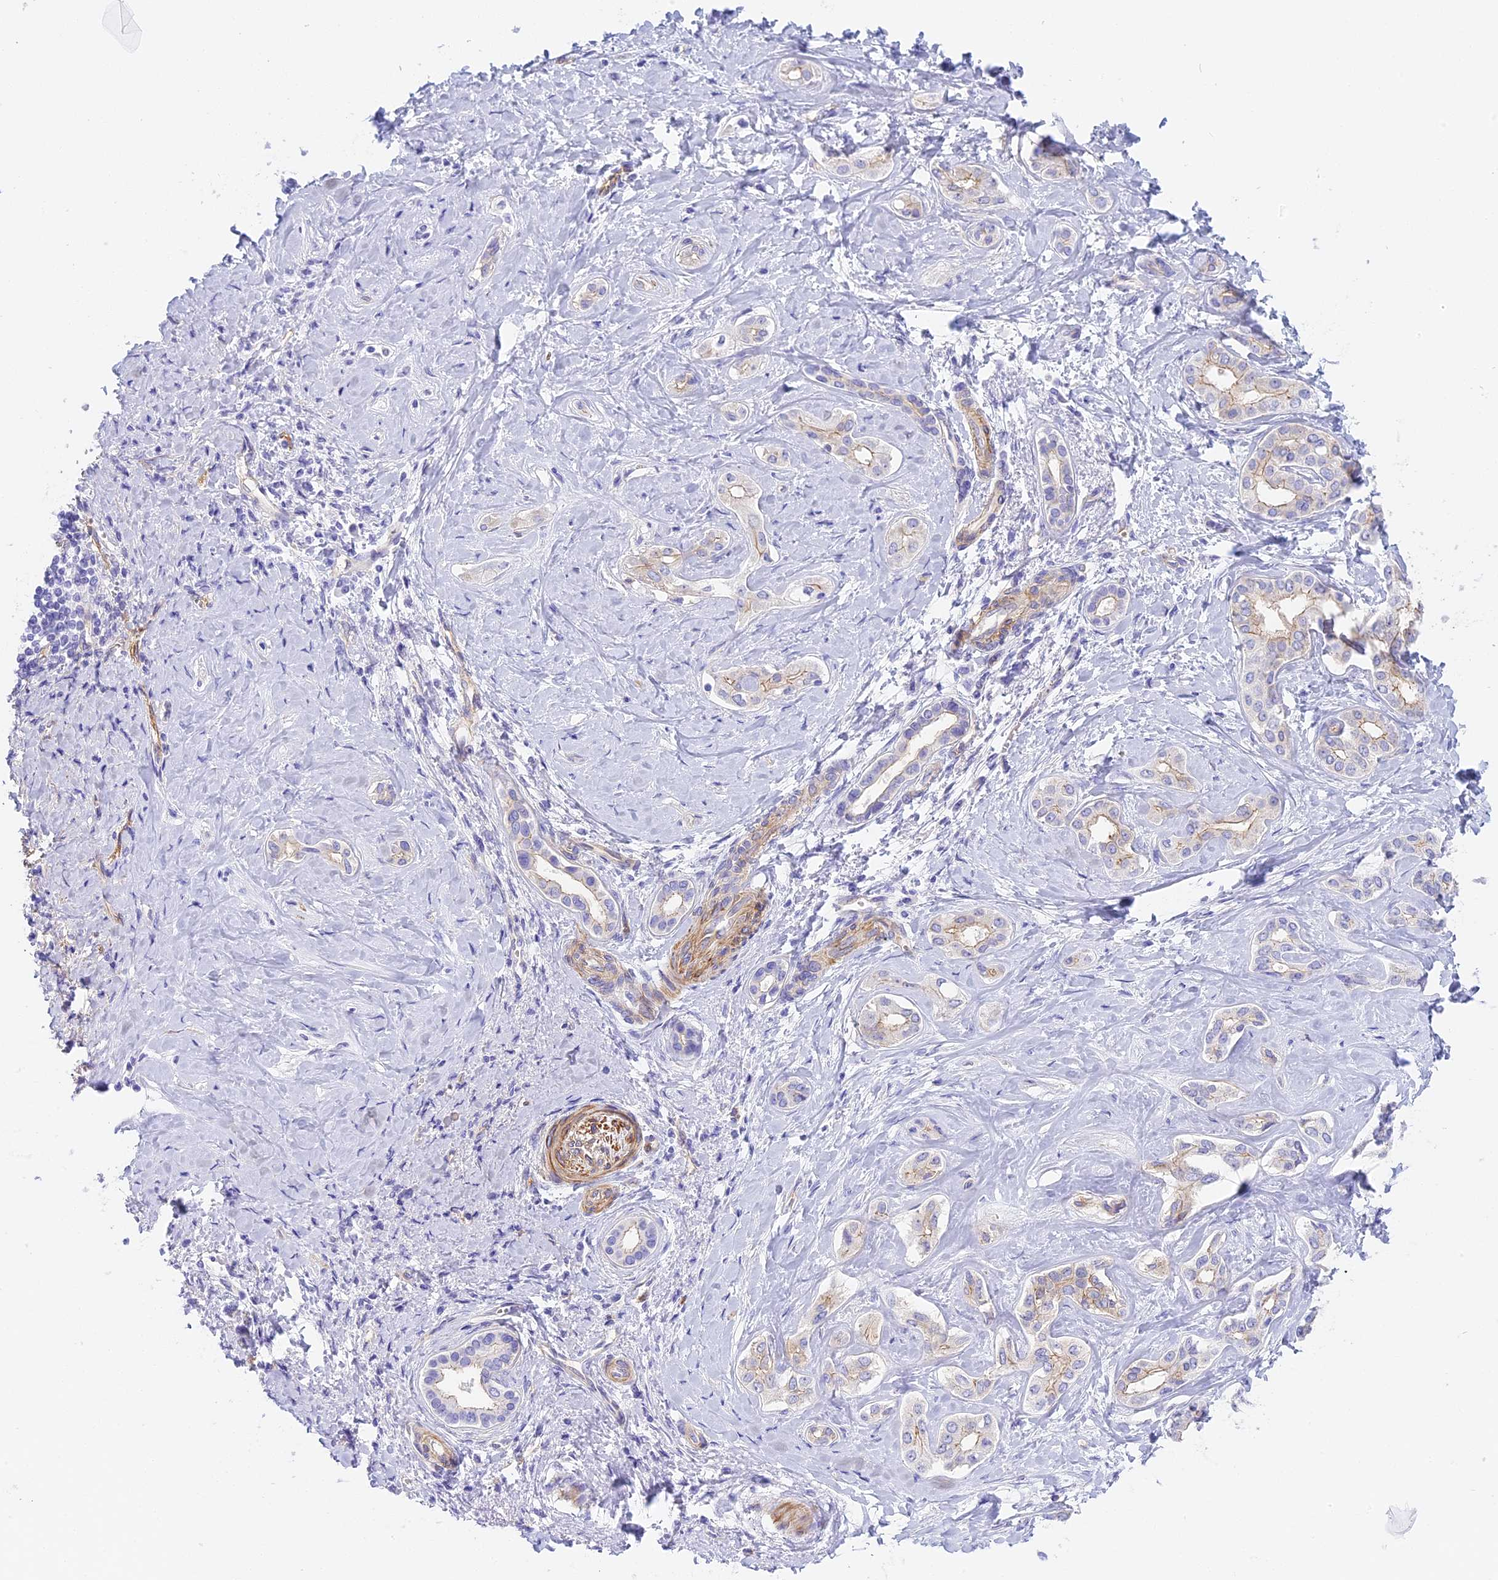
{"staining": {"intensity": "weak", "quantity": "<25%", "location": "cytoplasmic/membranous"}, "tissue": "liver cancer", "cell_type": "Tumor cells", "image_type": "cancer", "snomed": [{"axis": "morphology", "description": "Cholangiocarcinoma"}, {"axis": "topography", "description": "Liver"}], "caption": "A high-resolution photomicrograph shows immunohistochemistry staining of liver cholangiocarcinoma, which demonstrates no significant staining in tumor cells.", "gene": "HOMER3", "patient": {"sex": "female", "age": 77}}